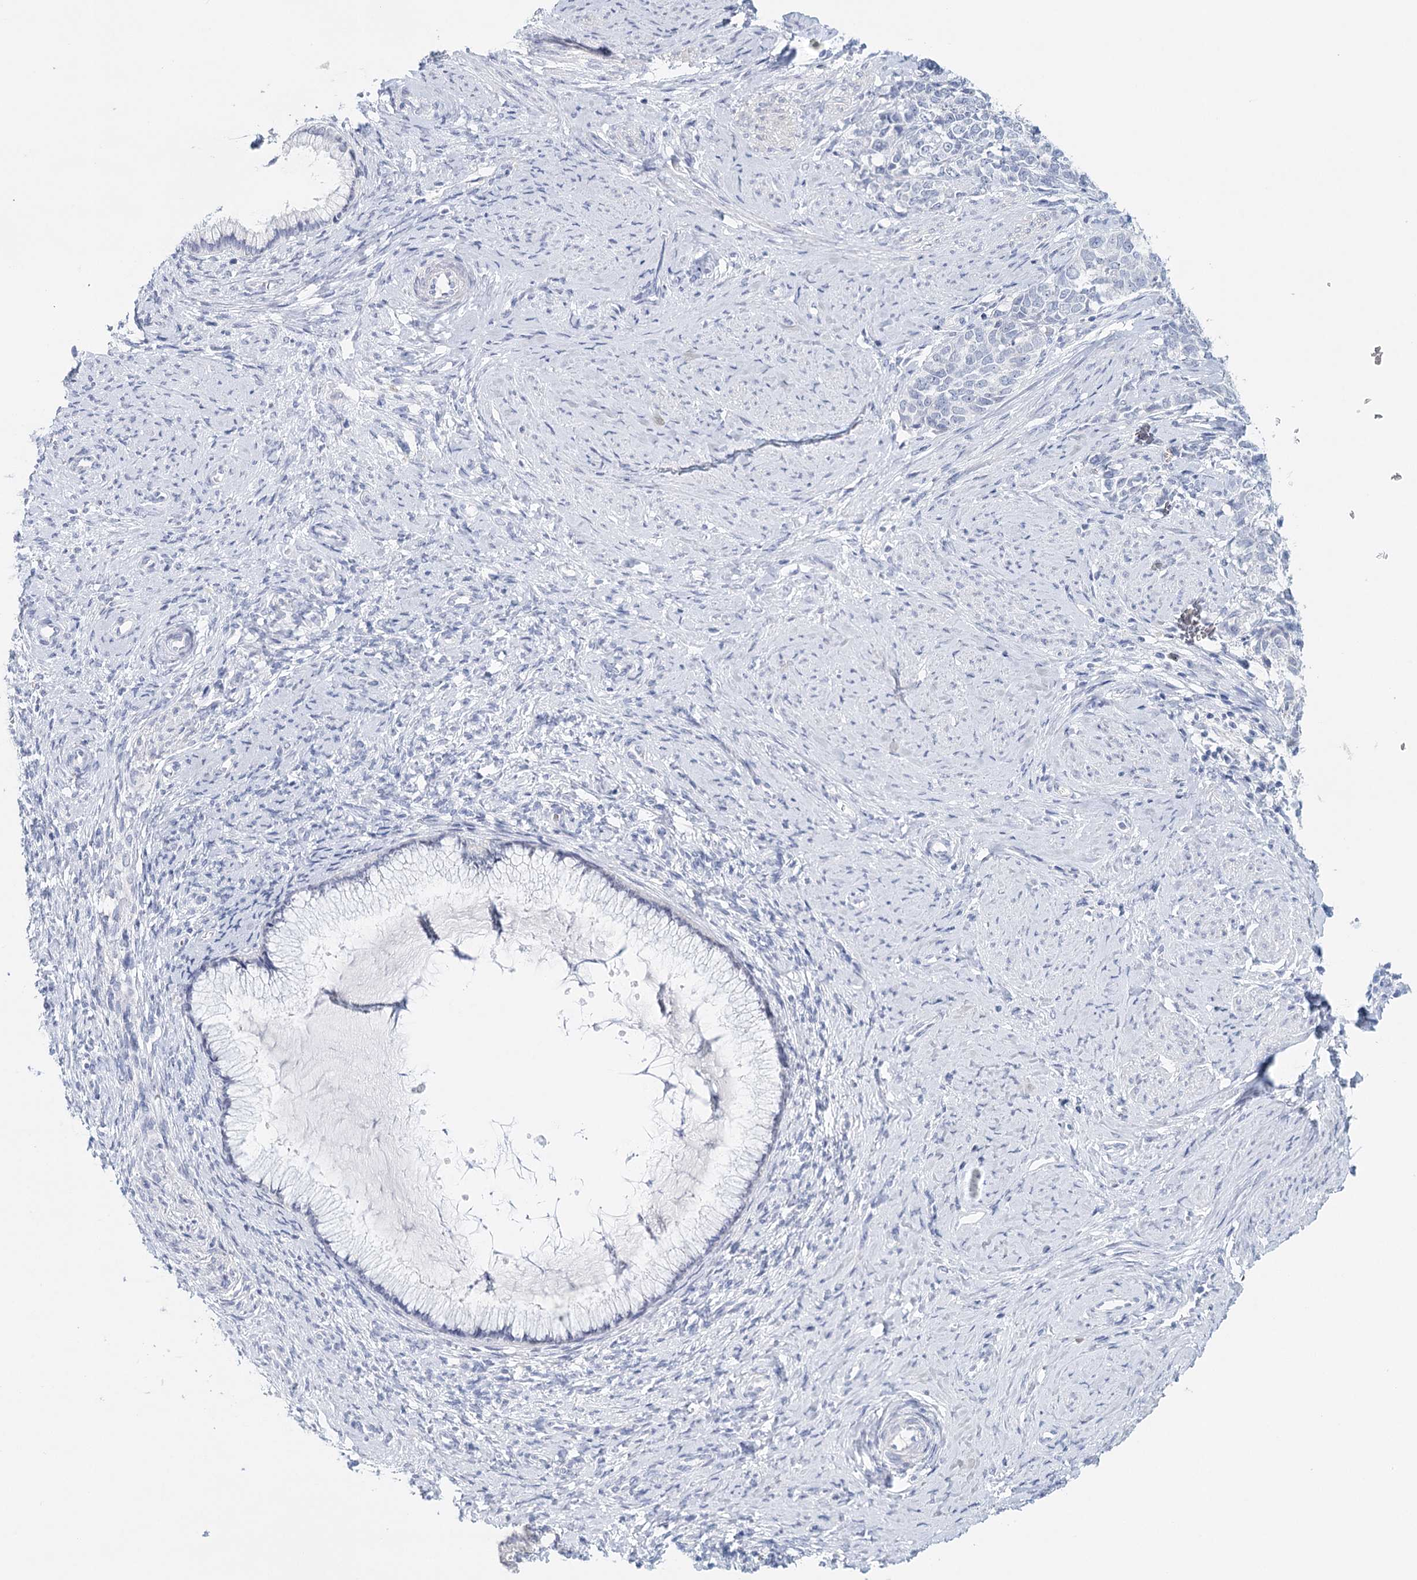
{"staining": {"intensity": "negative", "quantity": "none", "location": "none"}, "tissue": "cervical cancer", "cell_type": "Tumor cells", "image_type": "cancer", "snomed": [{"axis": "morphology", "description": "Squamous cell carcinoma, NOS"}, {"axis": "topography", "description": "Cervix"}], "caption": "Squamous cell carcinoma (cervical) stained for a protein using immunohistochemistry demonstrates no expression tumor cells.", "gene": "HSPA4L", "patient": {"sex": "female", "age": 63}}